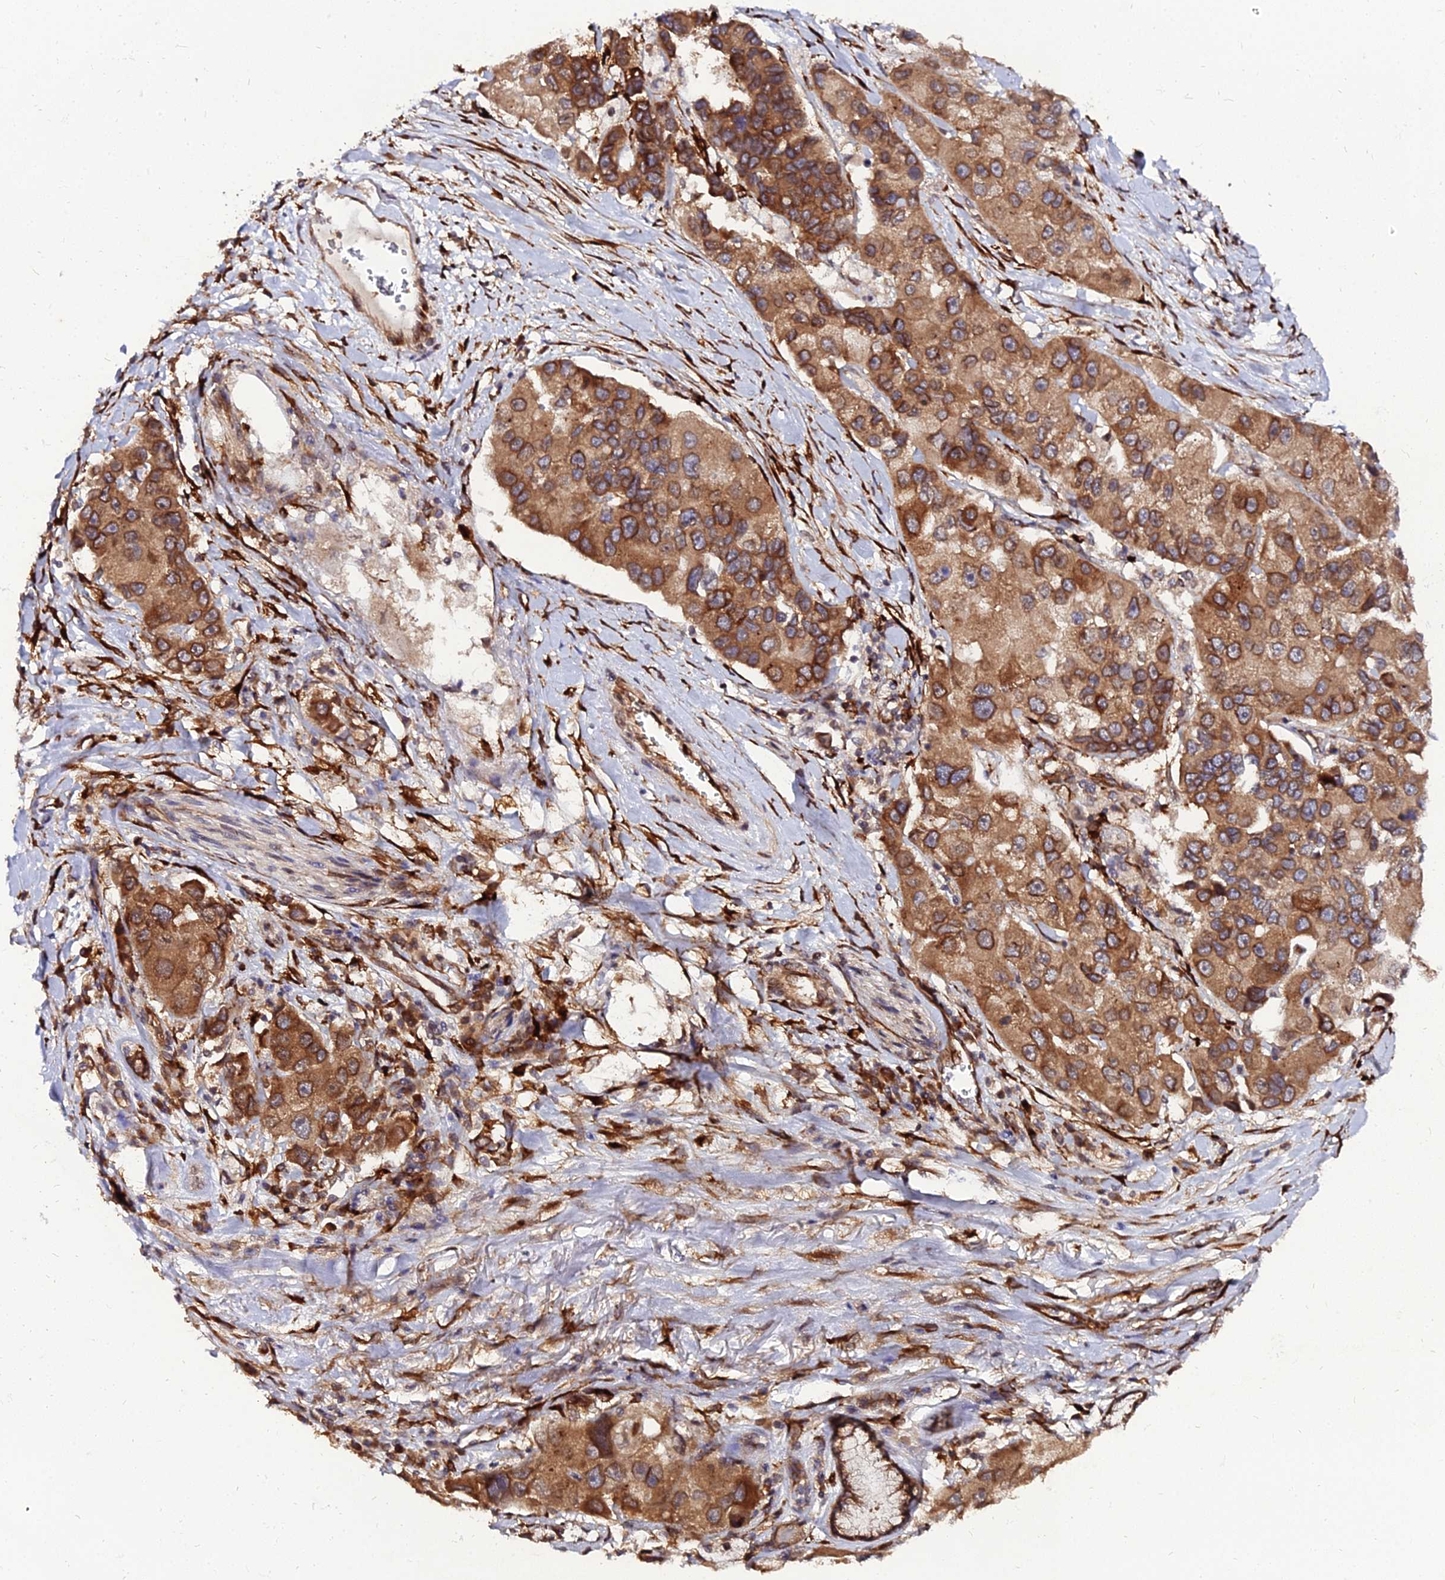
{"staining": {"intensity": "strong", "quantity": ">75%", "location": "cytoplasmic/membranous"}, "tissue": "lung cancer", "cell_type": "Tumor cells", "image_type": "cancer", "snomed": [{"axis": "morphology", "description": "Adenocarcinoma, NOS"}, {"axis": "topography", "description": "Lung"}], "caption": "Immunohistochemistry (DAB) staining of human lung adenocarcinoma demonstrates strong cytoplasmic/membranous protein staining in about >75% of tumor cells.", "gene": "PDE4D", "patient": {"sex": "female", "age": 54}}